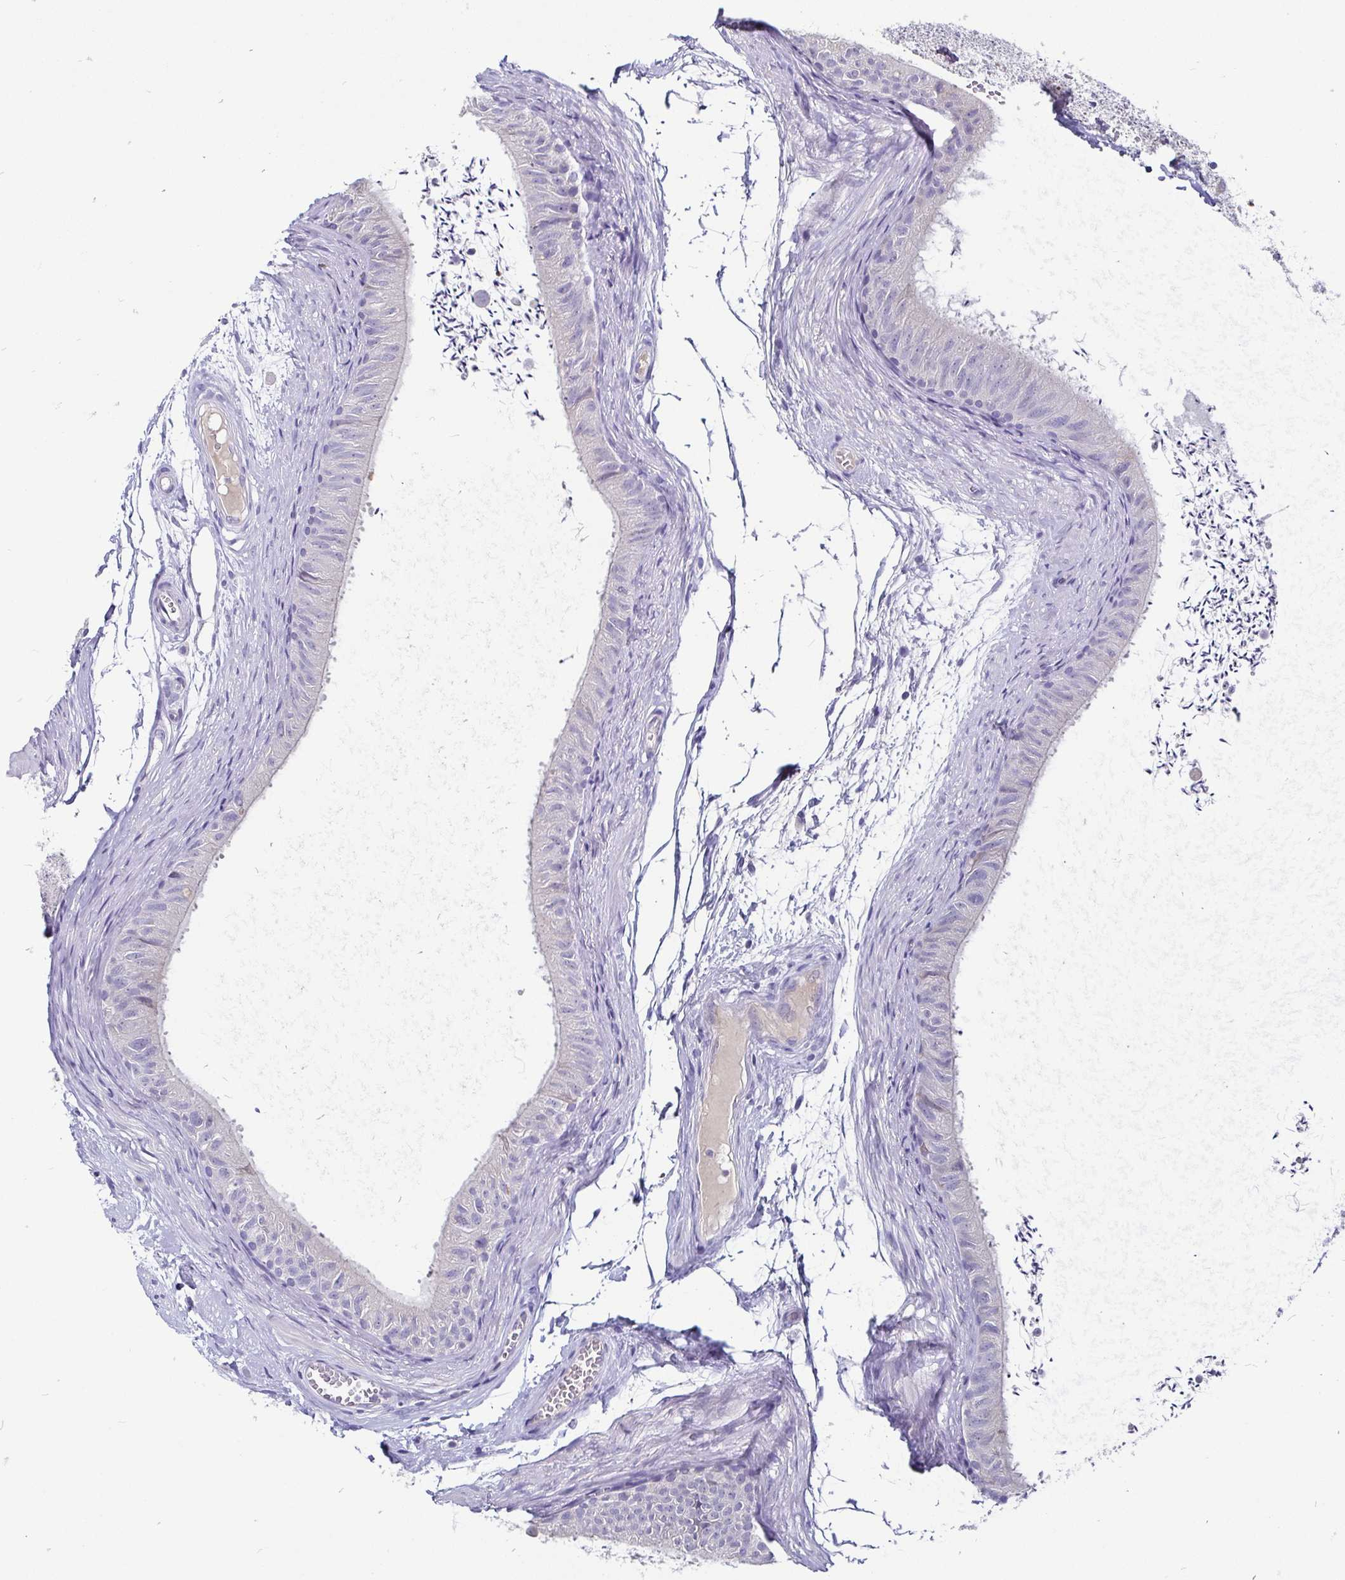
{"staining": {"intensity": "negative", "quantity": "none", "location": "none"}, "tissue": "epididymis", "cell_type": "Glandular cells", "image_type": "normal", "snomed": [{"axis": "morphology", "description": "Normal tissue, NOS"}, {"axis": "topography", "description": "Epididymis, spermatic cord, NOS"}, {"axis": "topography", "description": "Epididymis"}, {"axis": "topography", "description": "Peripheral nerve tissue"}], "caption": "High magnification brightfield microscopy of benign epididymis stained with DAB (3,3'-diaminobenzidine) (brown) and counterstained with hematoxylin (blue): glandular cells show no significant staining. (DAB immunohistochemistry (IHC), high magnification).", "gene": "ADAMTS6", "patient": {"sex": "male", "age": 29}}